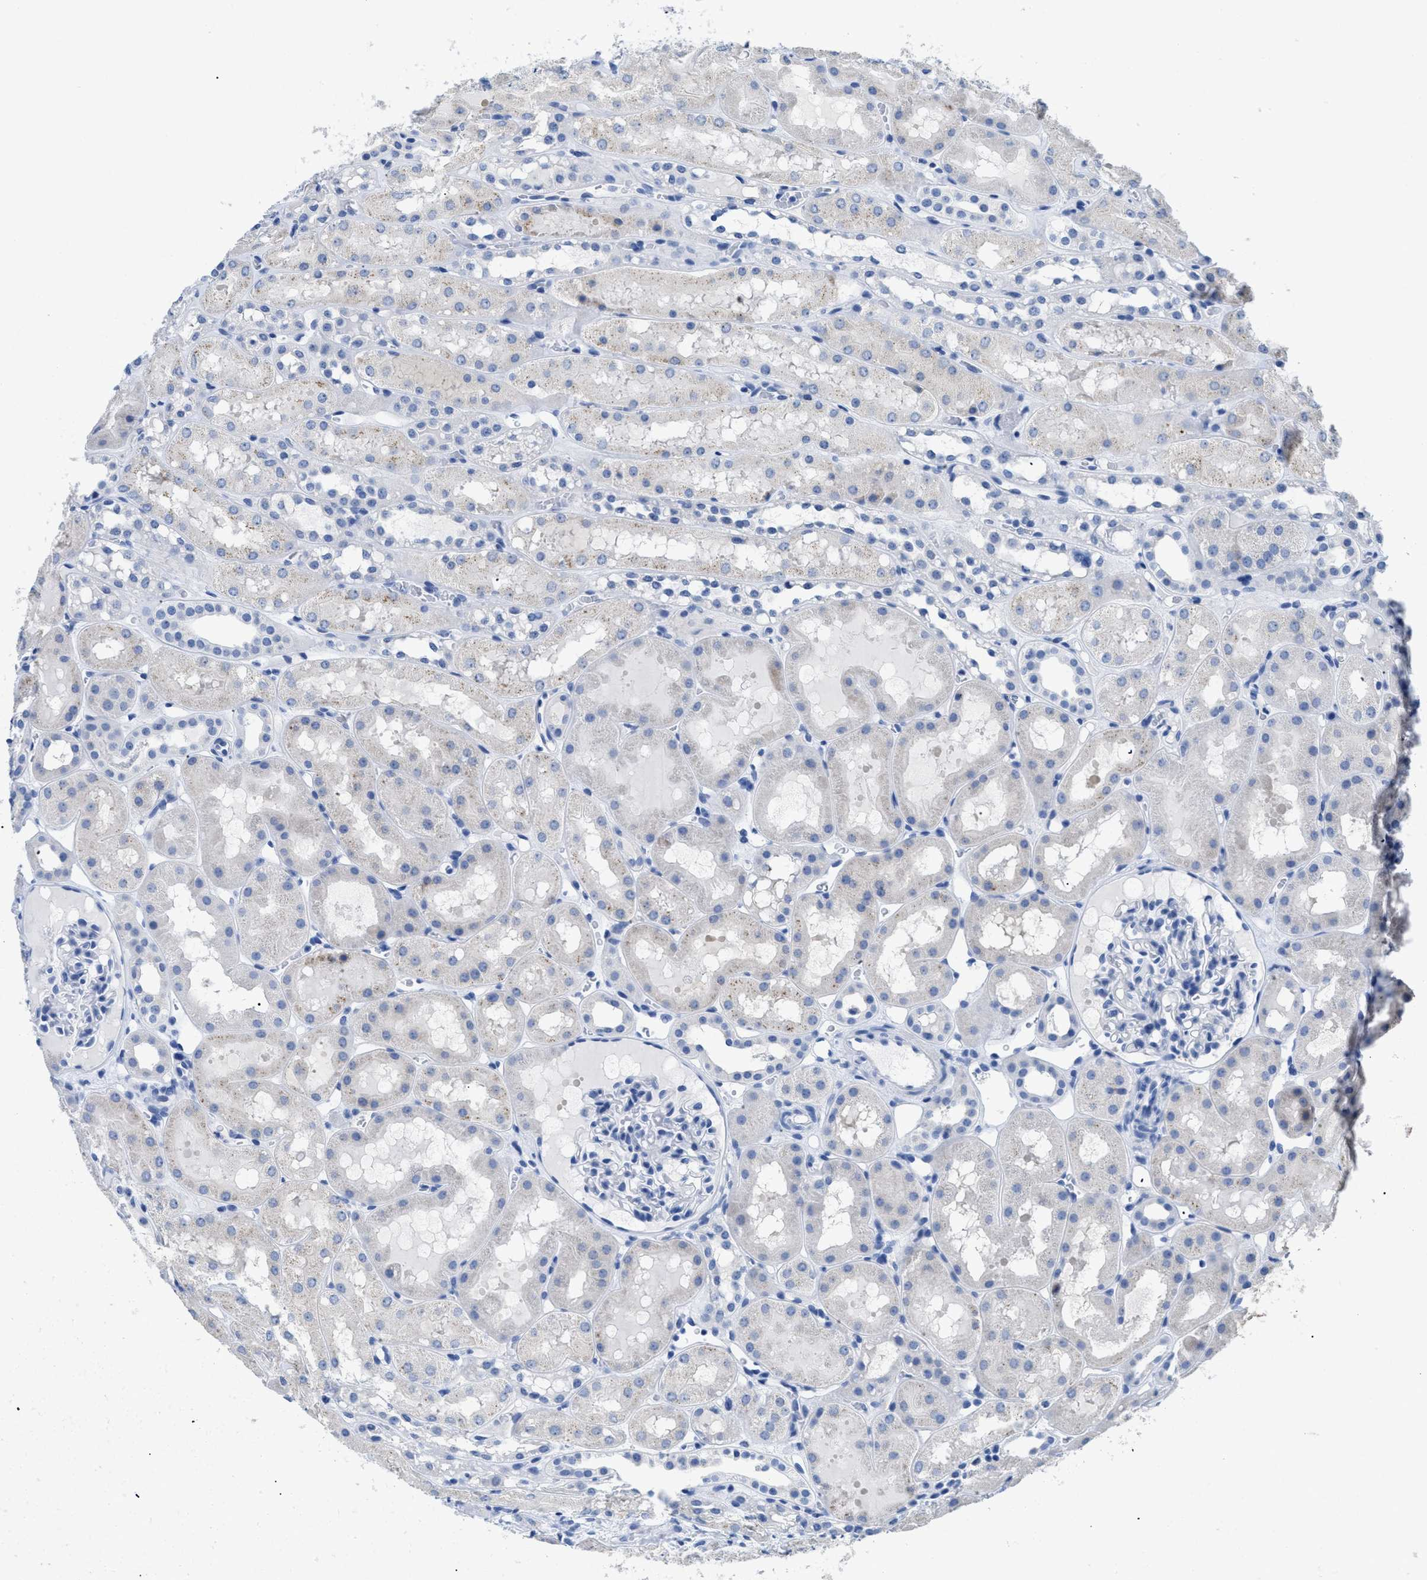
{"staining": {"intensity": "negative", "quantity": "none", "location": "none"}, "tissue": "kidney", "cell_type": "Cells in glomeruli", "image_type": "normal", "snomed": [{"axis": "morphology", "description": "Normal tissue, NOS"}, {"axis": "topography", "description": "Kidney"}, {"axis": "topography", "description": "Urinary bladder"}], "caption": "The photomicrograph reveals no staining of cells in glomeruli in normal kidney.", "gene": "APOBEC2", "patient": {"sex": "male", "age": 16}}